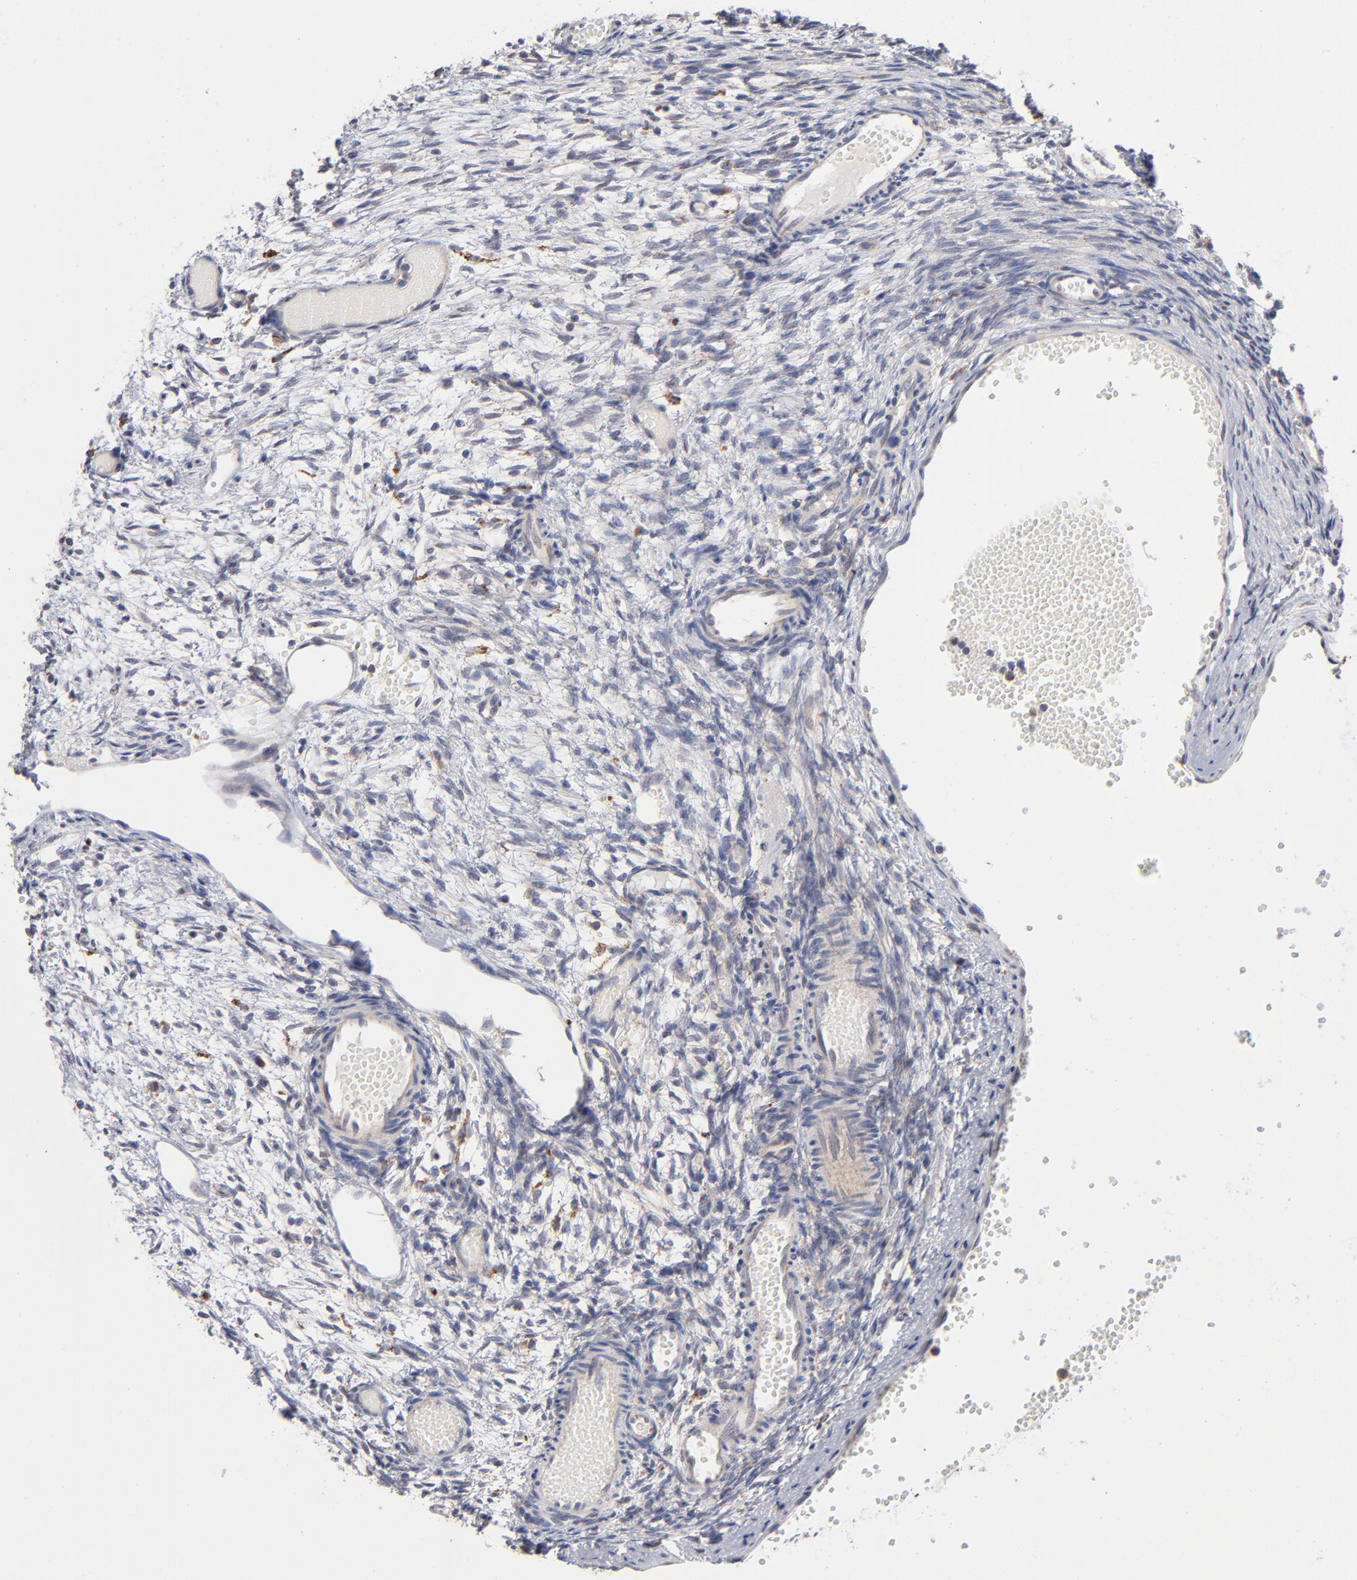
{"staining": {"intensity": "weak", "quantity": "<25%", "location": "cytoplasmic/membranous"}, "tissue": "ovary", "cell_type": "Ovarian stroma cells", "image_type": "normal", "snomed": [{"axis": "morphology", "description": "Normal tissue, NOS"}, {"axis": "topography", "description": "Ovary"}], "caption": "Immunohistochemical staining of benign ovary demonstrates no significant staining in ovarian stroma cells.", "gene": "RRAGA", "patient": {"sex": "female", "age": 35}}